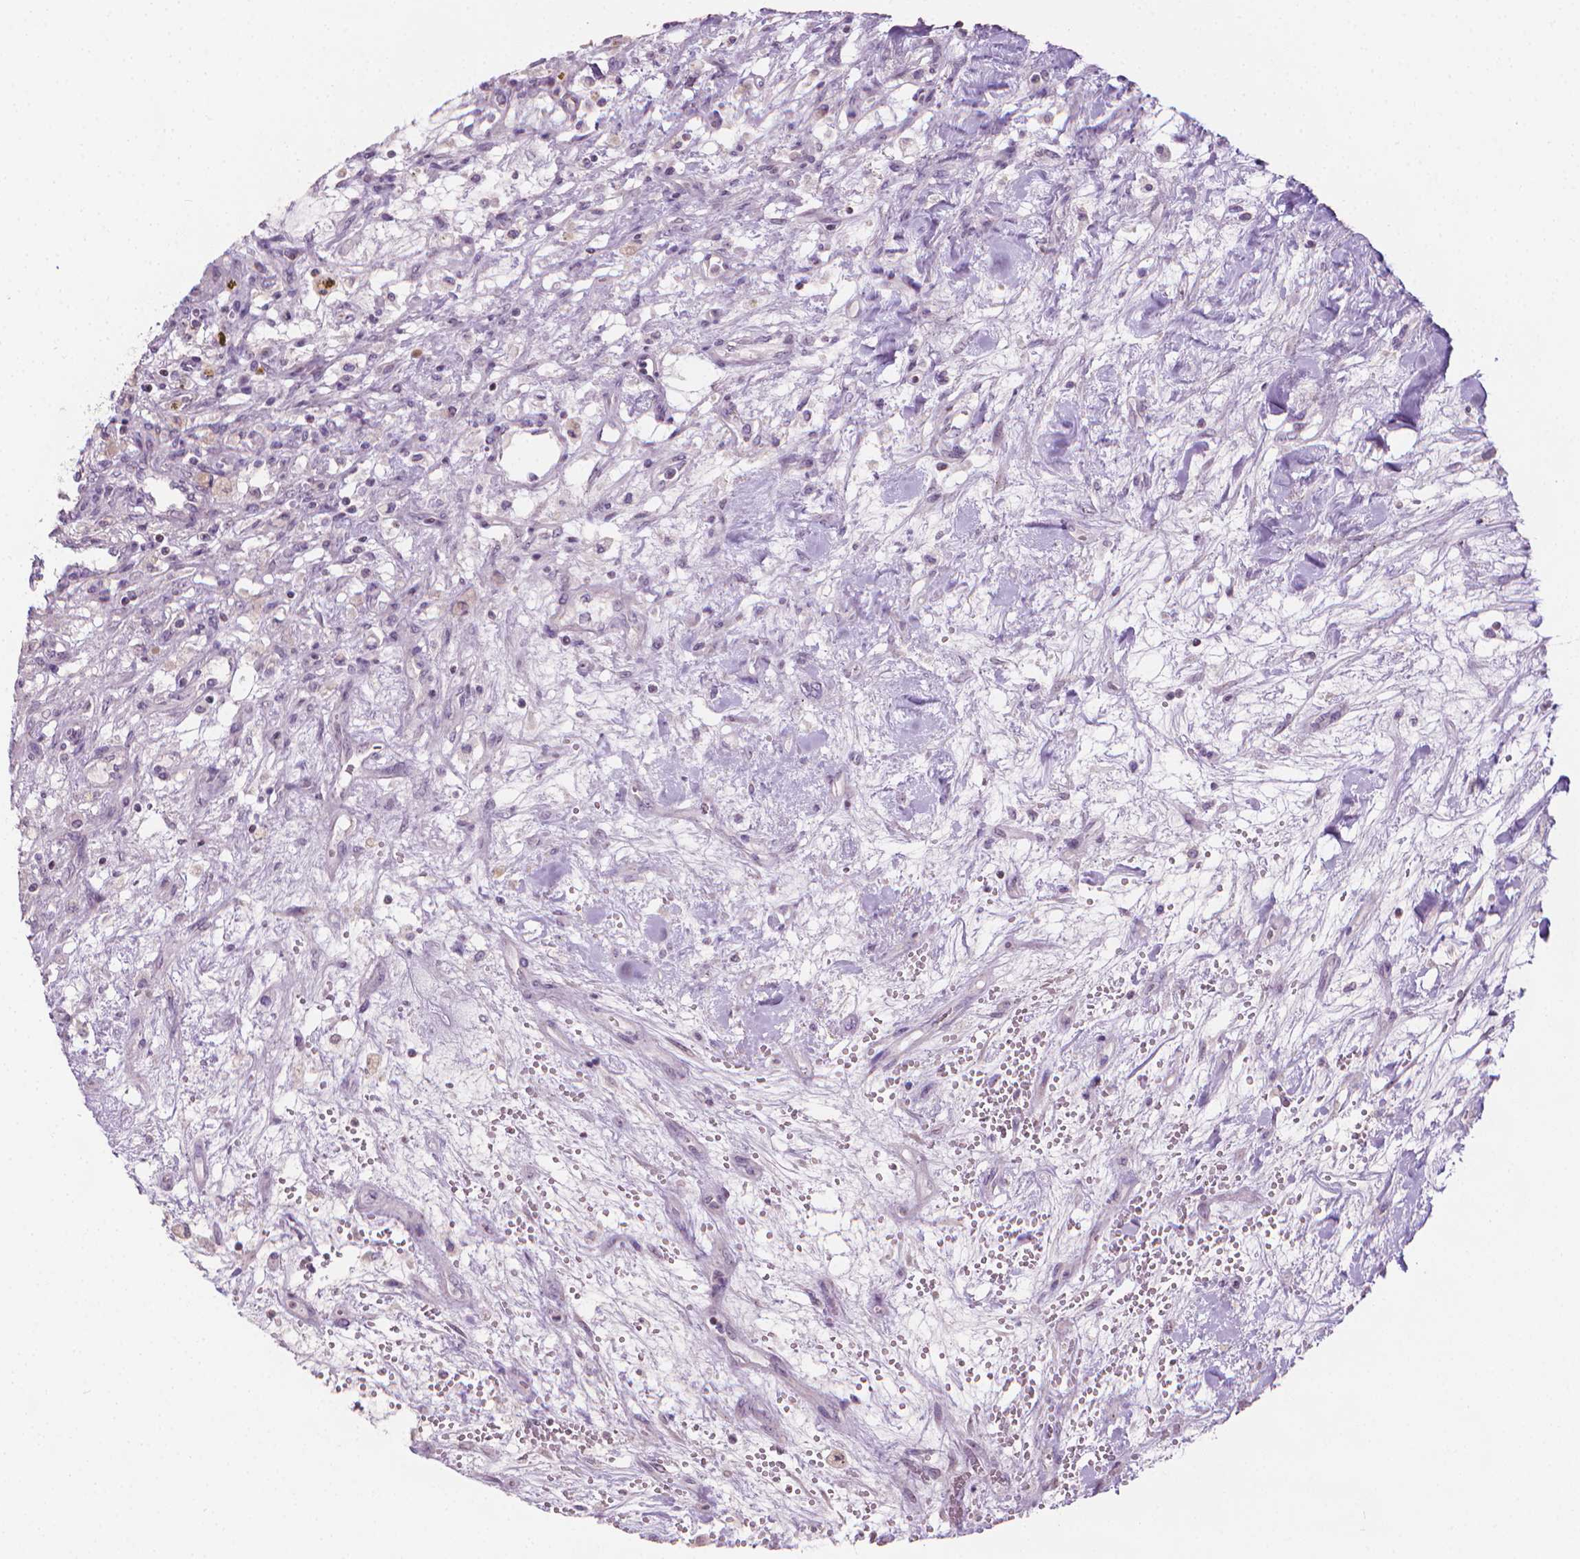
{"staining": {"intensity": "negative", "quantity": "none", "location": "none"}, "tissue": "renal cancer", "cell_type": "Tumor cells", "image_type": "cancer", "snomed": [{"axis": "morphology", "description": "Adenocarcinoma, NOS"}, {"axis": "topography", "description": "Kidney"}], "caption": "The histopathology image displays no significant positivity in tumor cells of adenocarcinoma (renal).", "gene": "NCAN", "patient": {"sex": "female", "age": 63}}